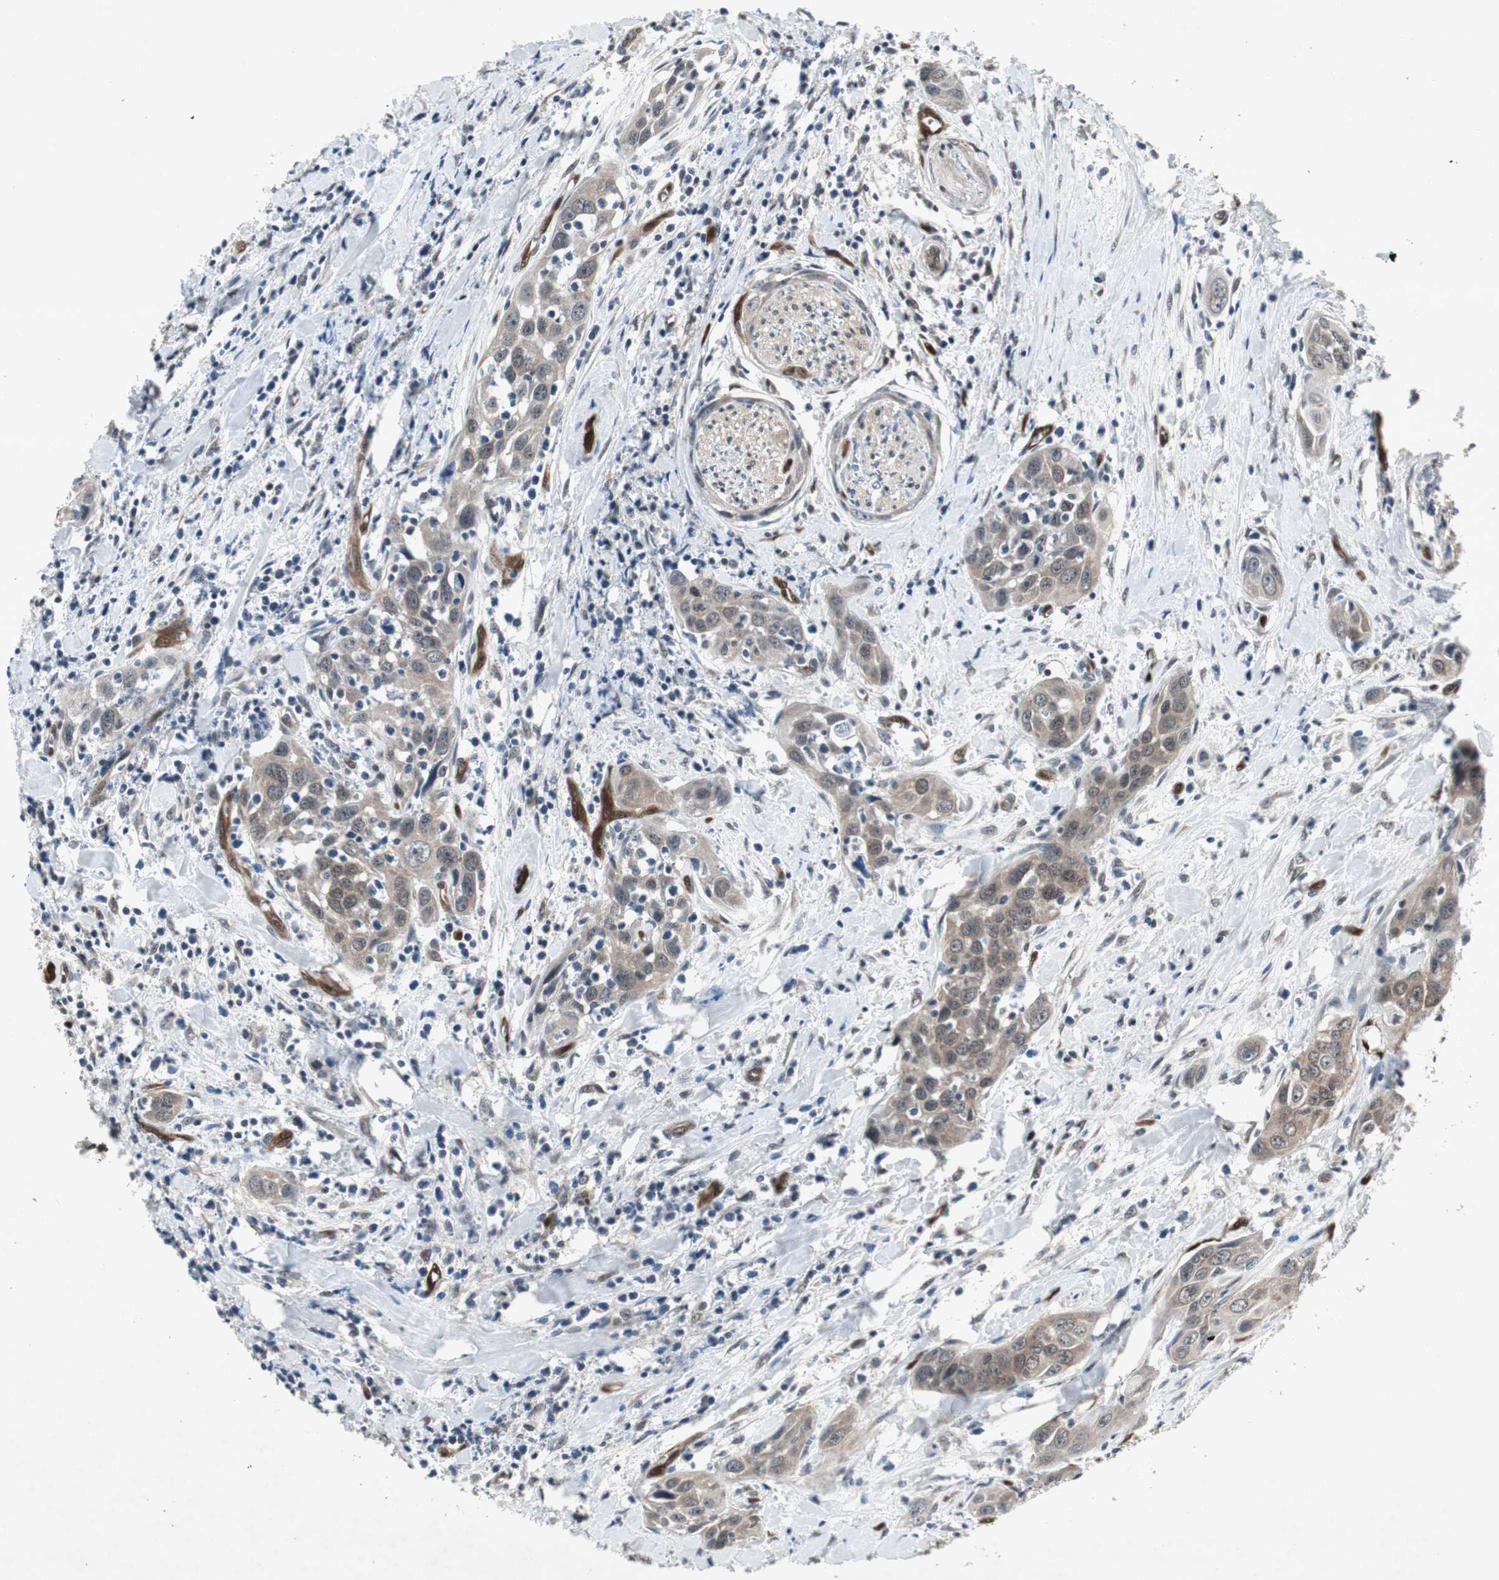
{"staining": {"intensity": "moderate", "quantity": ">75%", "location": "cytoplasmic/membranous,nuclear"}, "tissue": "head and neck cancer", "cell_type": "Tumor cells", "image_type": "cancer", "snomed": [{"axis": "morphology", "description": "Squamous cell carcinoma, NOS"}, {"axis": "topography", "description": "Oral tissue"}, {"axis": "topography", "description": "Head-Neck"}], "caption": "This is an image of IHC staining of head and neck cancer (squamous cell carcinoma), which shows moderate expression in the cytoplasmic/membranous and nuclear of tumor cells.", "gene": "SMAD1", "patient": {"sex": "female", "age": 50}}